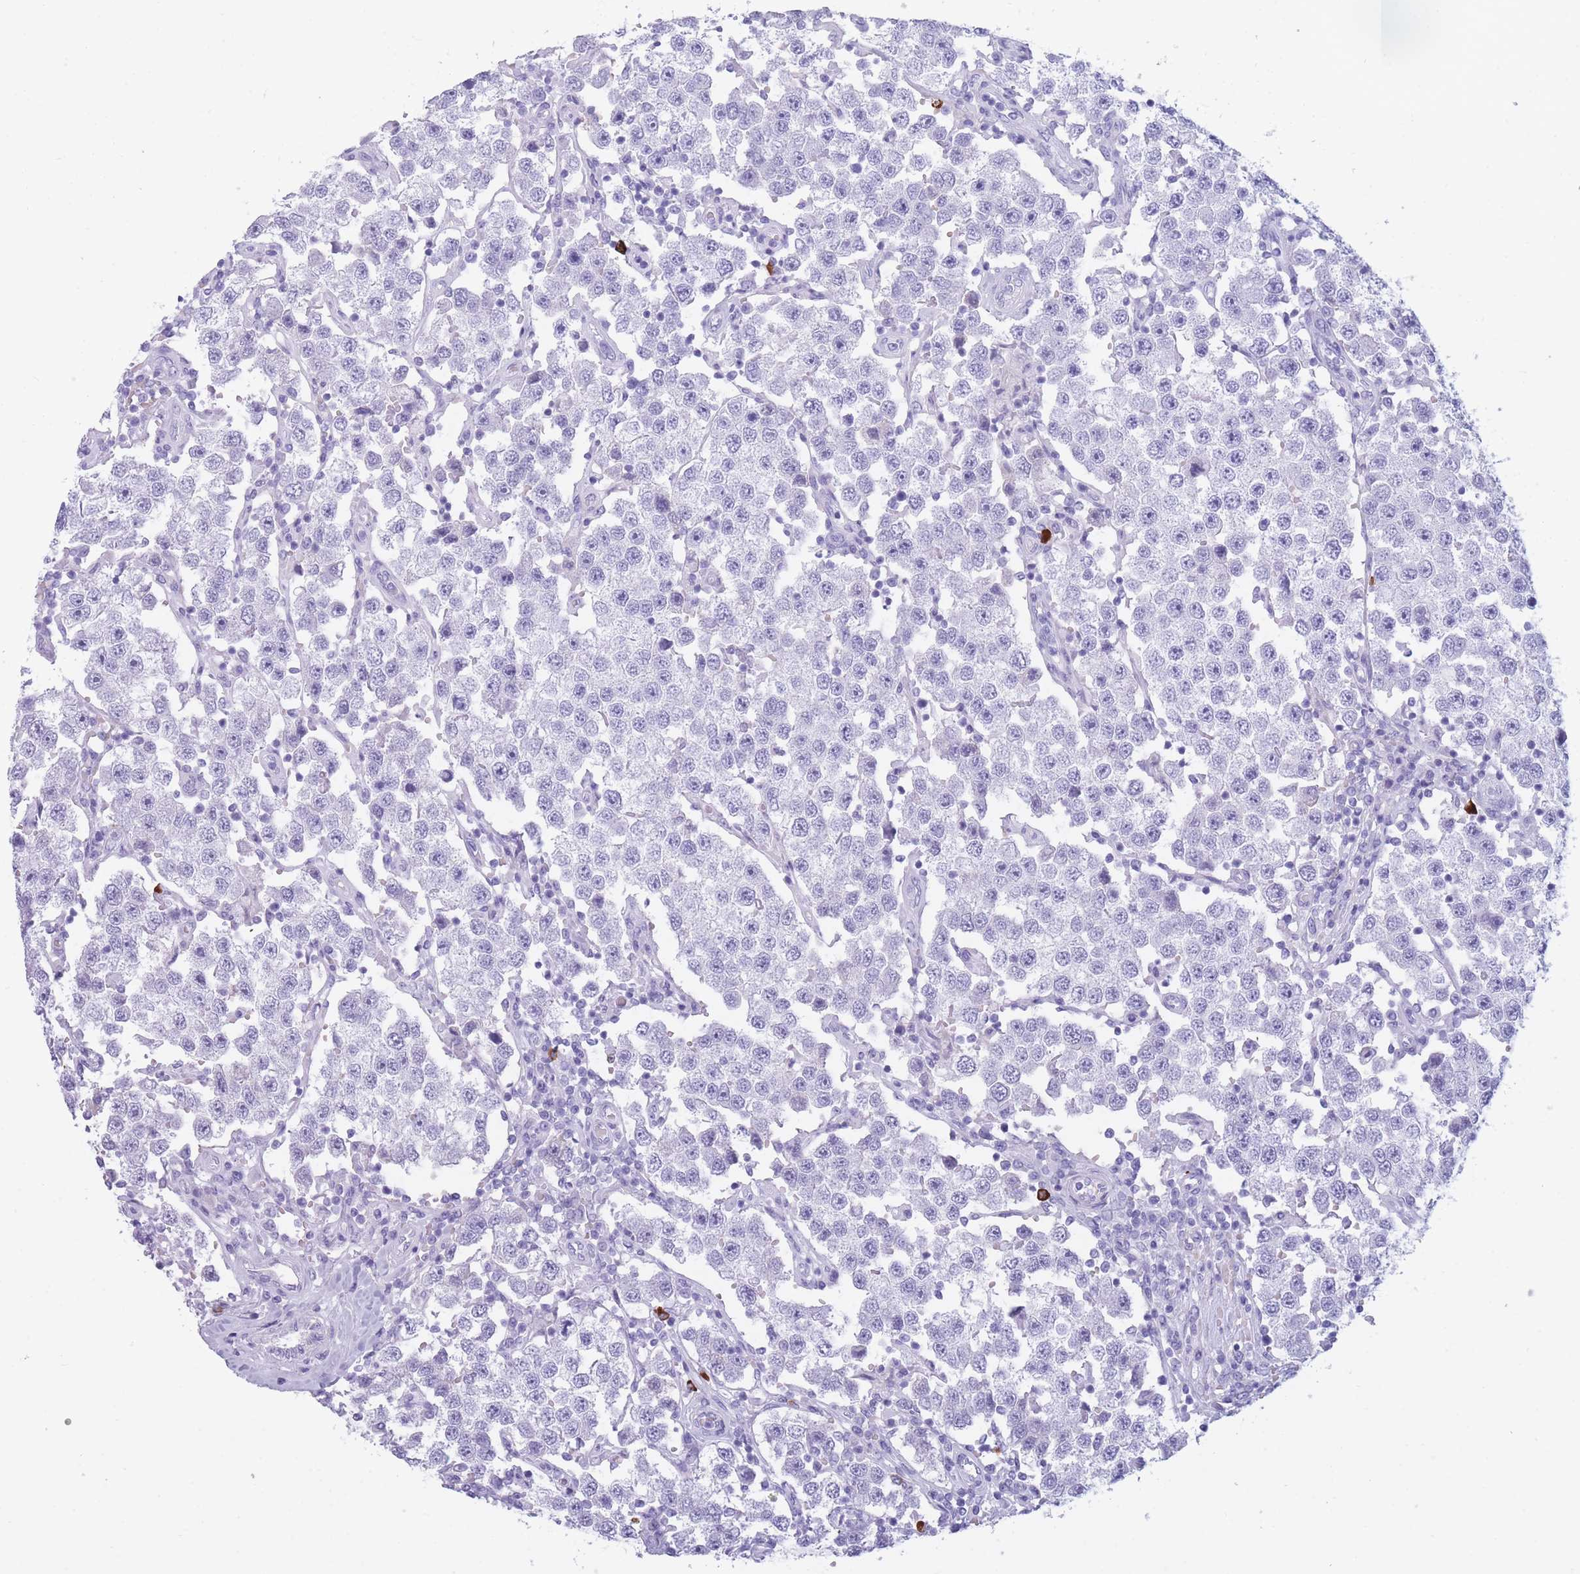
{"staining": {"intensity": "negative", "quantity": "none", "location": "none"}, "tissue": "testis cancer", "cell_type": "Tumor cells", "image_type": "cancer", "snomed": [{"axis": "morphology", "description": "Seminoma, NOS"}, {"axis": "topography", "description": "Testis"}], "caption": "Human seminoma (testis) stained for a protein using immunohistochemistry shows no staining in tumor cells.", "gene": "TNFSF11", "patient": {"sex": "male", "age": 37}}